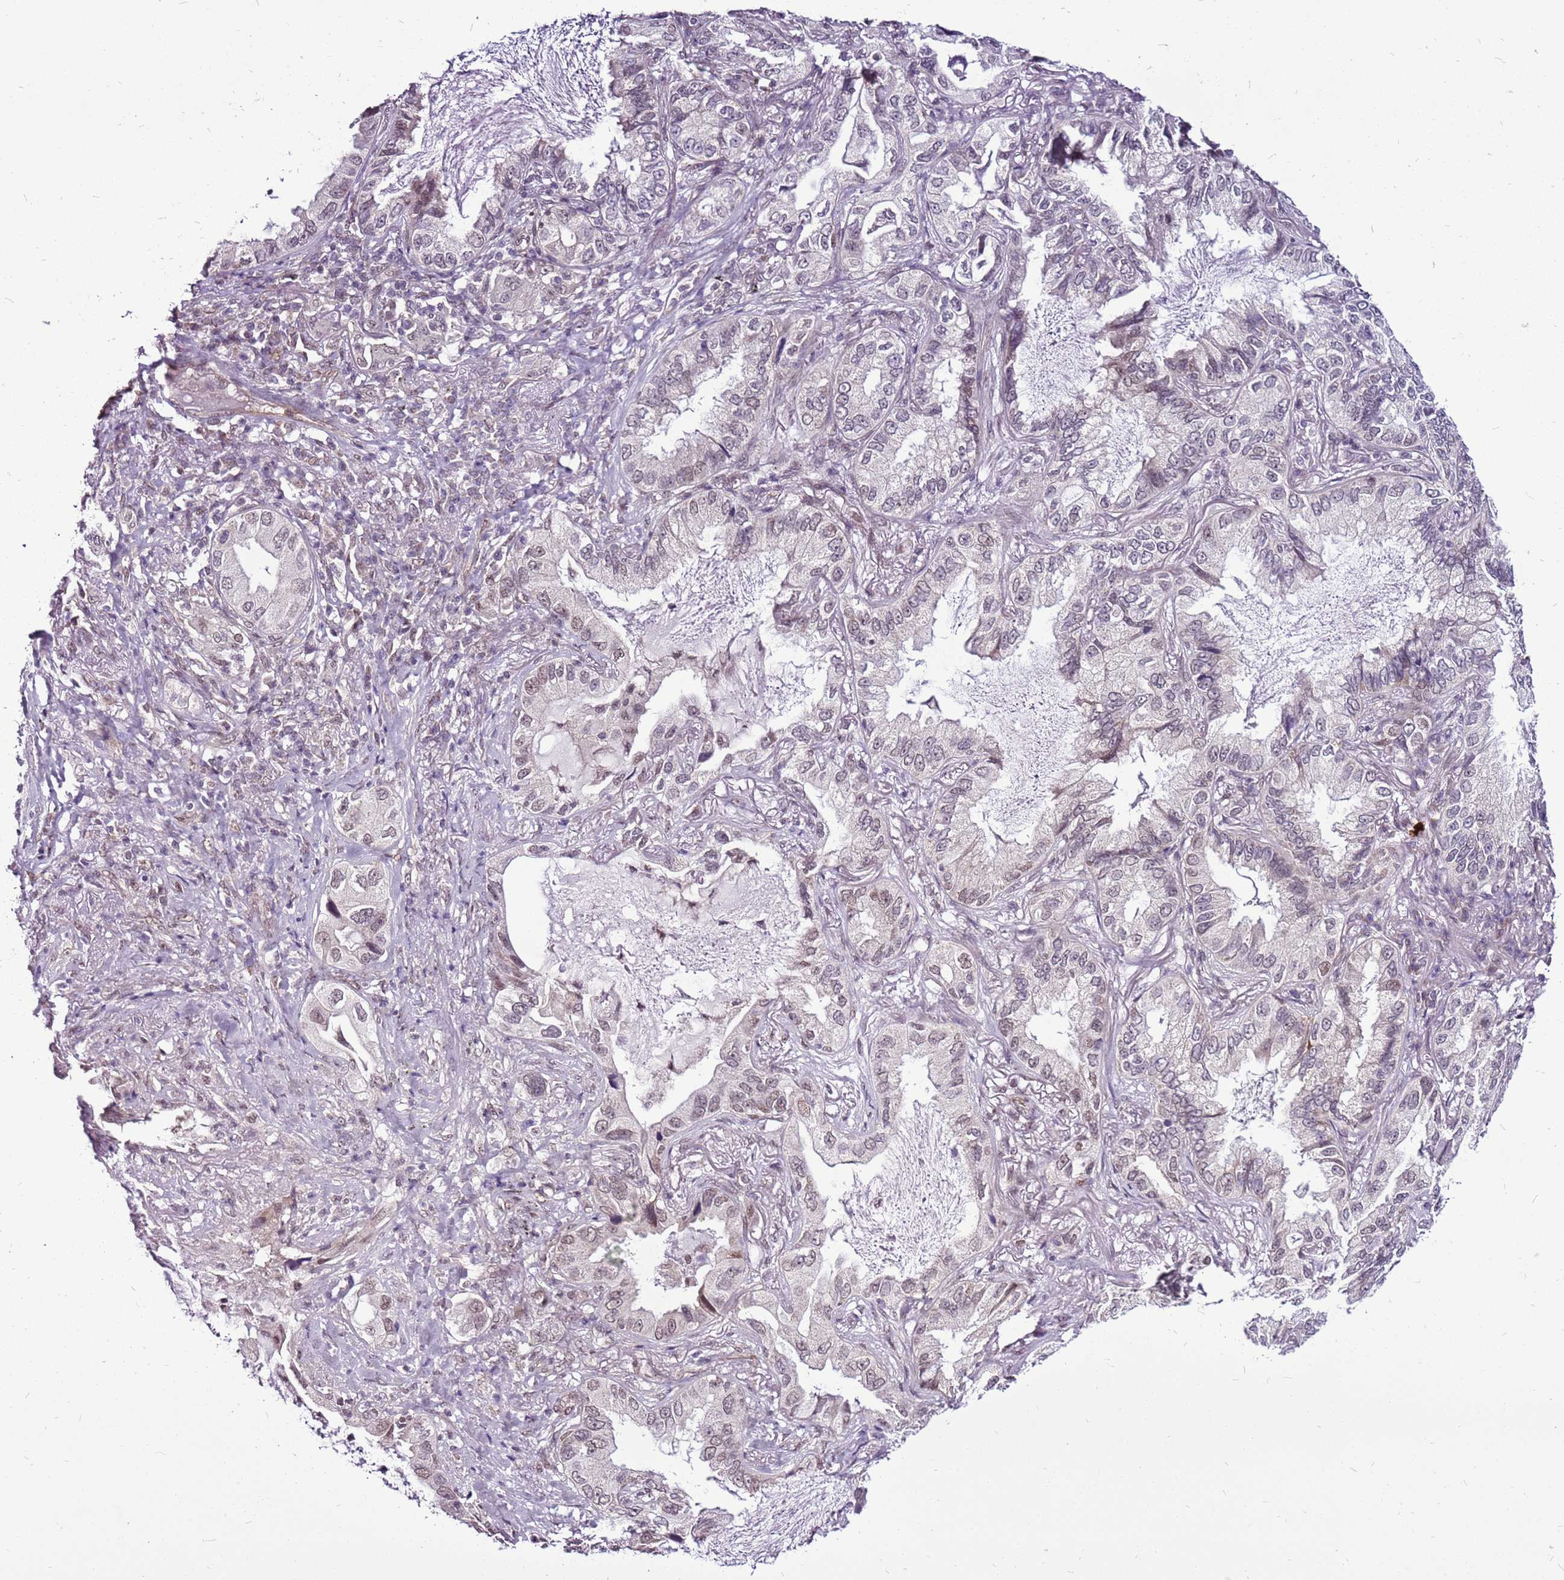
{"staining": {"intensity": "weak", "quantity": "25%-75%", "location": "nuclear"}, "tissue": "lung cancer", "cell_type": "Tumor cells", "image_type": "cancer", "snomed": [{"axis": "morphology", "description": "Adenocarcinoma, NOS"}, {"axis": "topography", "description": "Lung"}], "caption": "A brown stain shows weak nuclear positivity of a protein in human adenocarcinoma (lung) tumor cells. Using DAB (3,3'-diaminobenzidine) (brown) and hematoxylin (blue) stains, captured at high magnification using brightfield microscopy.", "gene": "CCDC166", "patient": {"sex": "female", "age": 69}}